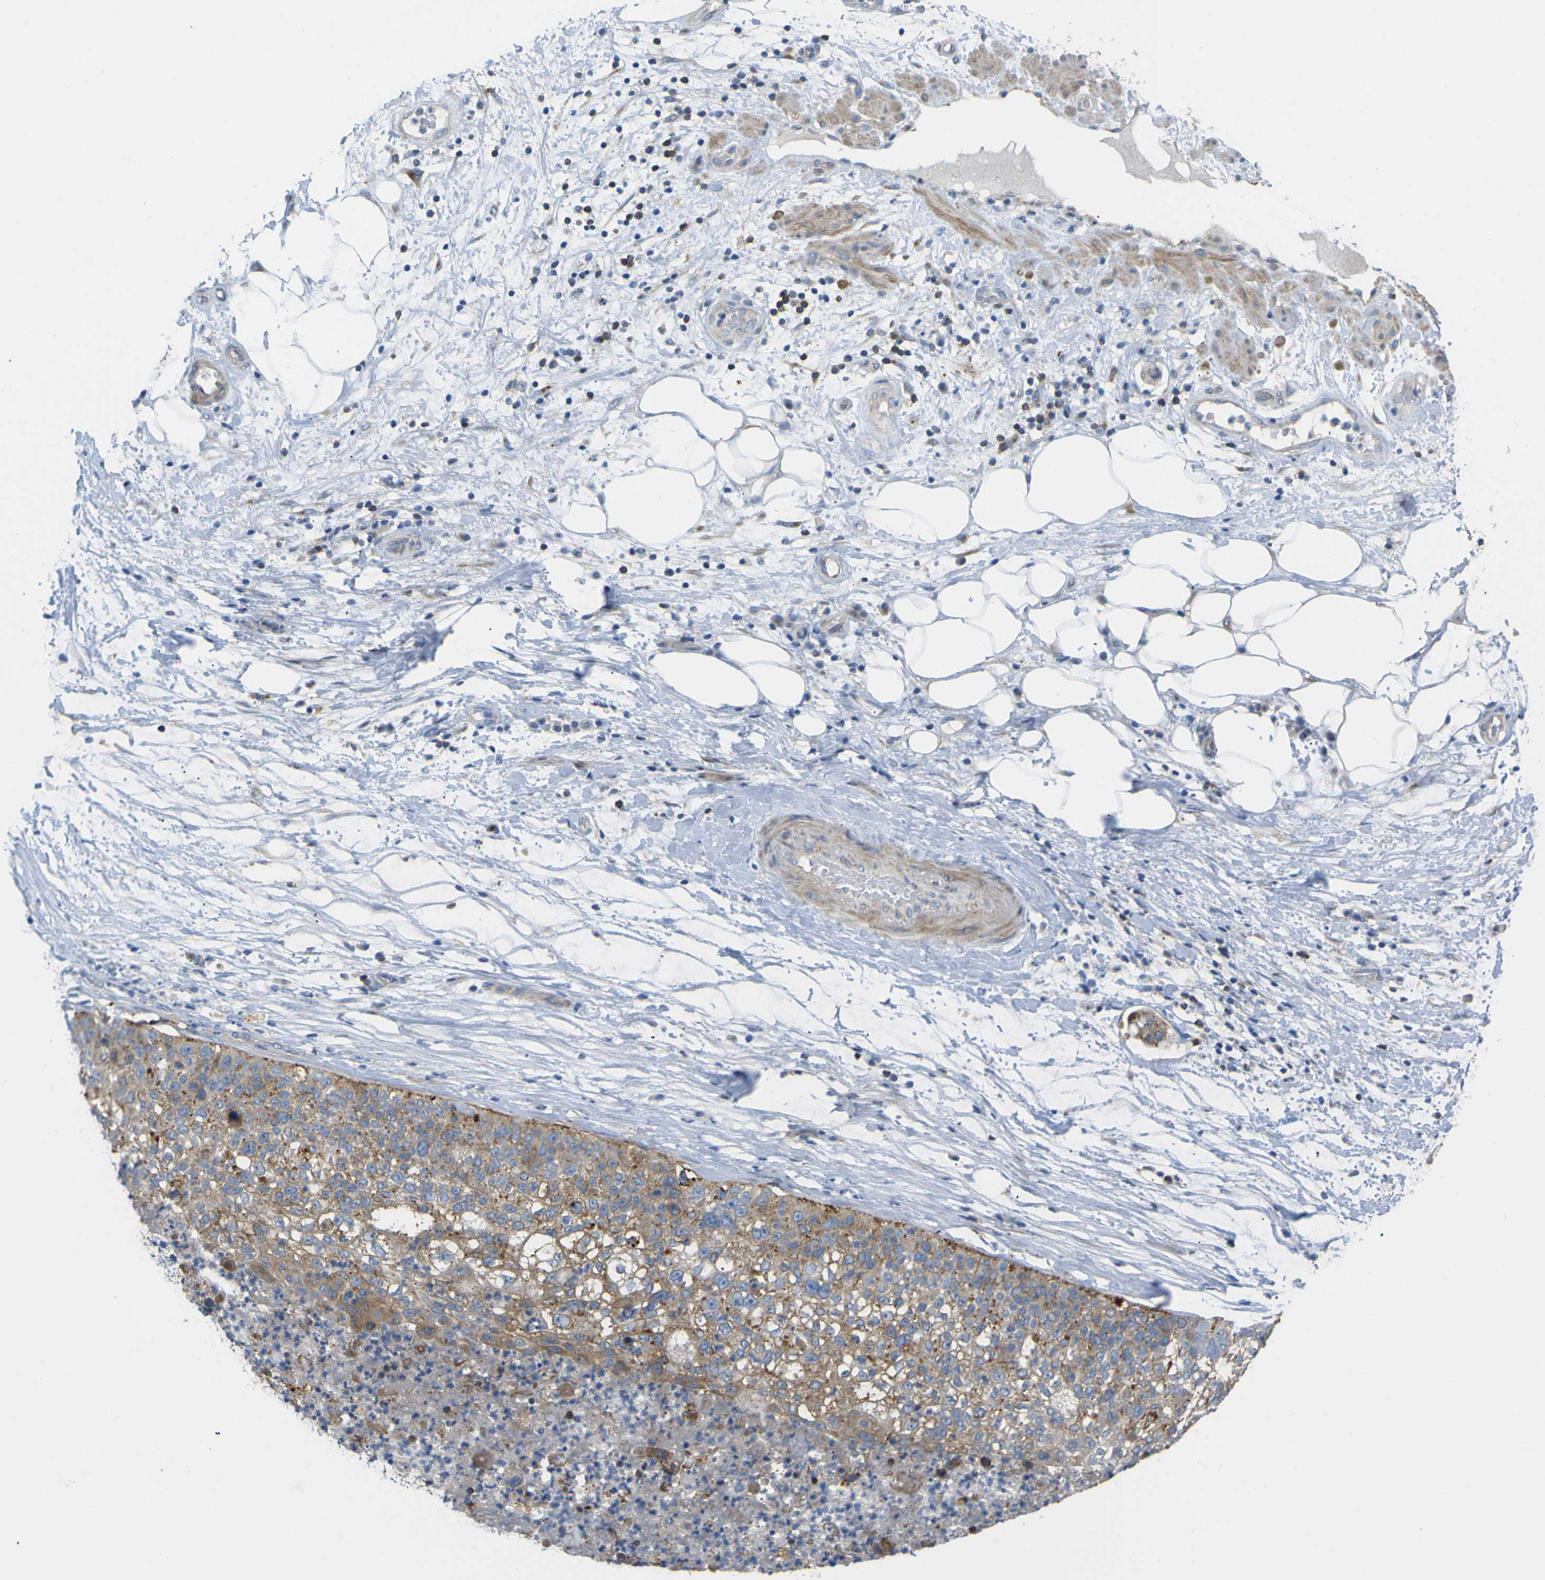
{"staining": {"intensity": "moderate", "quantity": ">75%", "location": "cytoplasmic/membranous"}, "tissue": "lung cancer", "cell_type": "Tumor cells", "image_type": "cancer", "snomed": [{"axis": "morphology", "description": "Inflammation, NOS"}, {"axis": "morphology", "description": "Squamous cell carcinoma, NOS"}, {"axis": "topography", "description": "Lymph node"}, {"axis": "topography", "description": "Soft tissue"}, {"axis": "topography", "description": "Lung"}], "caption": "A brown stain shows moderate cytoplasmic/membranous staining of a protein in human lung cancer tumor cells. Using DAB (3,3'-diaminobenzidine) (brown) and hematoxylin (blue) stains, captured at high magnification using brightfield microscopy.", "gene": "SYPL1", "patient": {"sex": "male", "age": 66}}